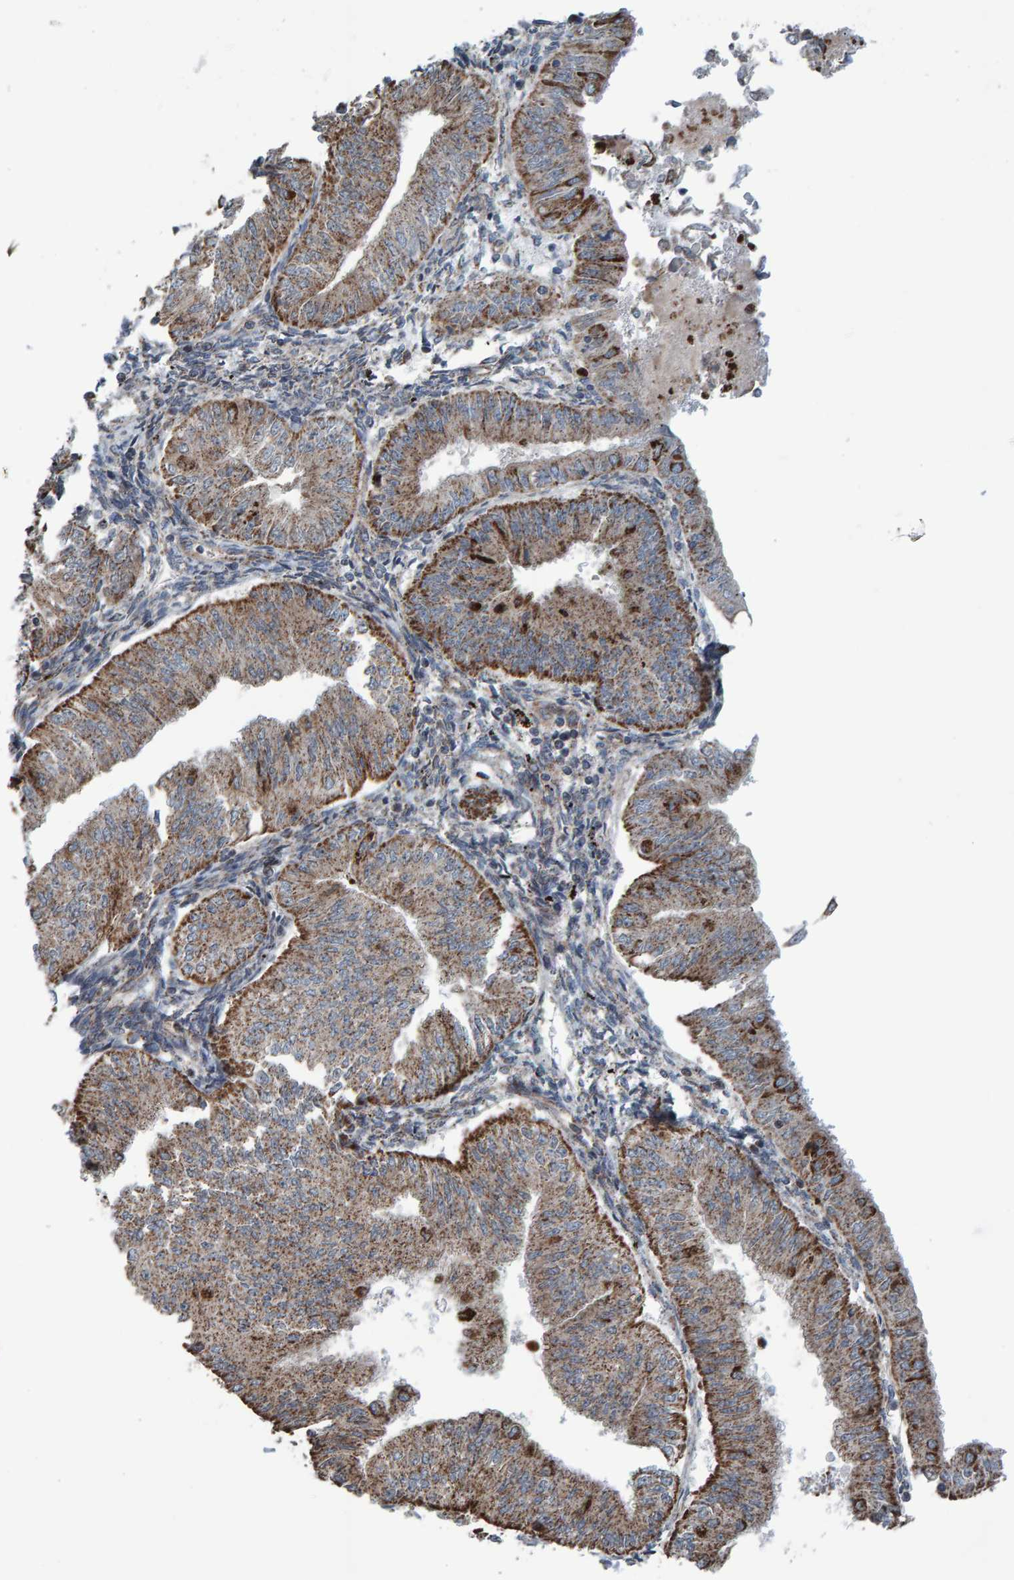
{"staining": {"intensity": "moderate", "quantity": "25%-75%", "location": "cytoplasmic/membranous"}, "tissue": "endometrial cancer", "cell_type": "Tumor cells", "image_type": "cancer", "snomed": [{"axis": "morphology", "description": "Normal tissue, NOS"}, {"axis": "morphology", "description": "Adenocarcinoma, NOS"}, {"axis": "topography", "description": "Endometrium"}], "caption": "IHC of human endometrial cancer (adenocarcinoma) demonstrates medium levels of moderate cytoplasmic/membranous expression in approximately 25%-75% of tumor cells.", "gene": "ZNF48", "patient": {"sex": "female", "age": 53}}